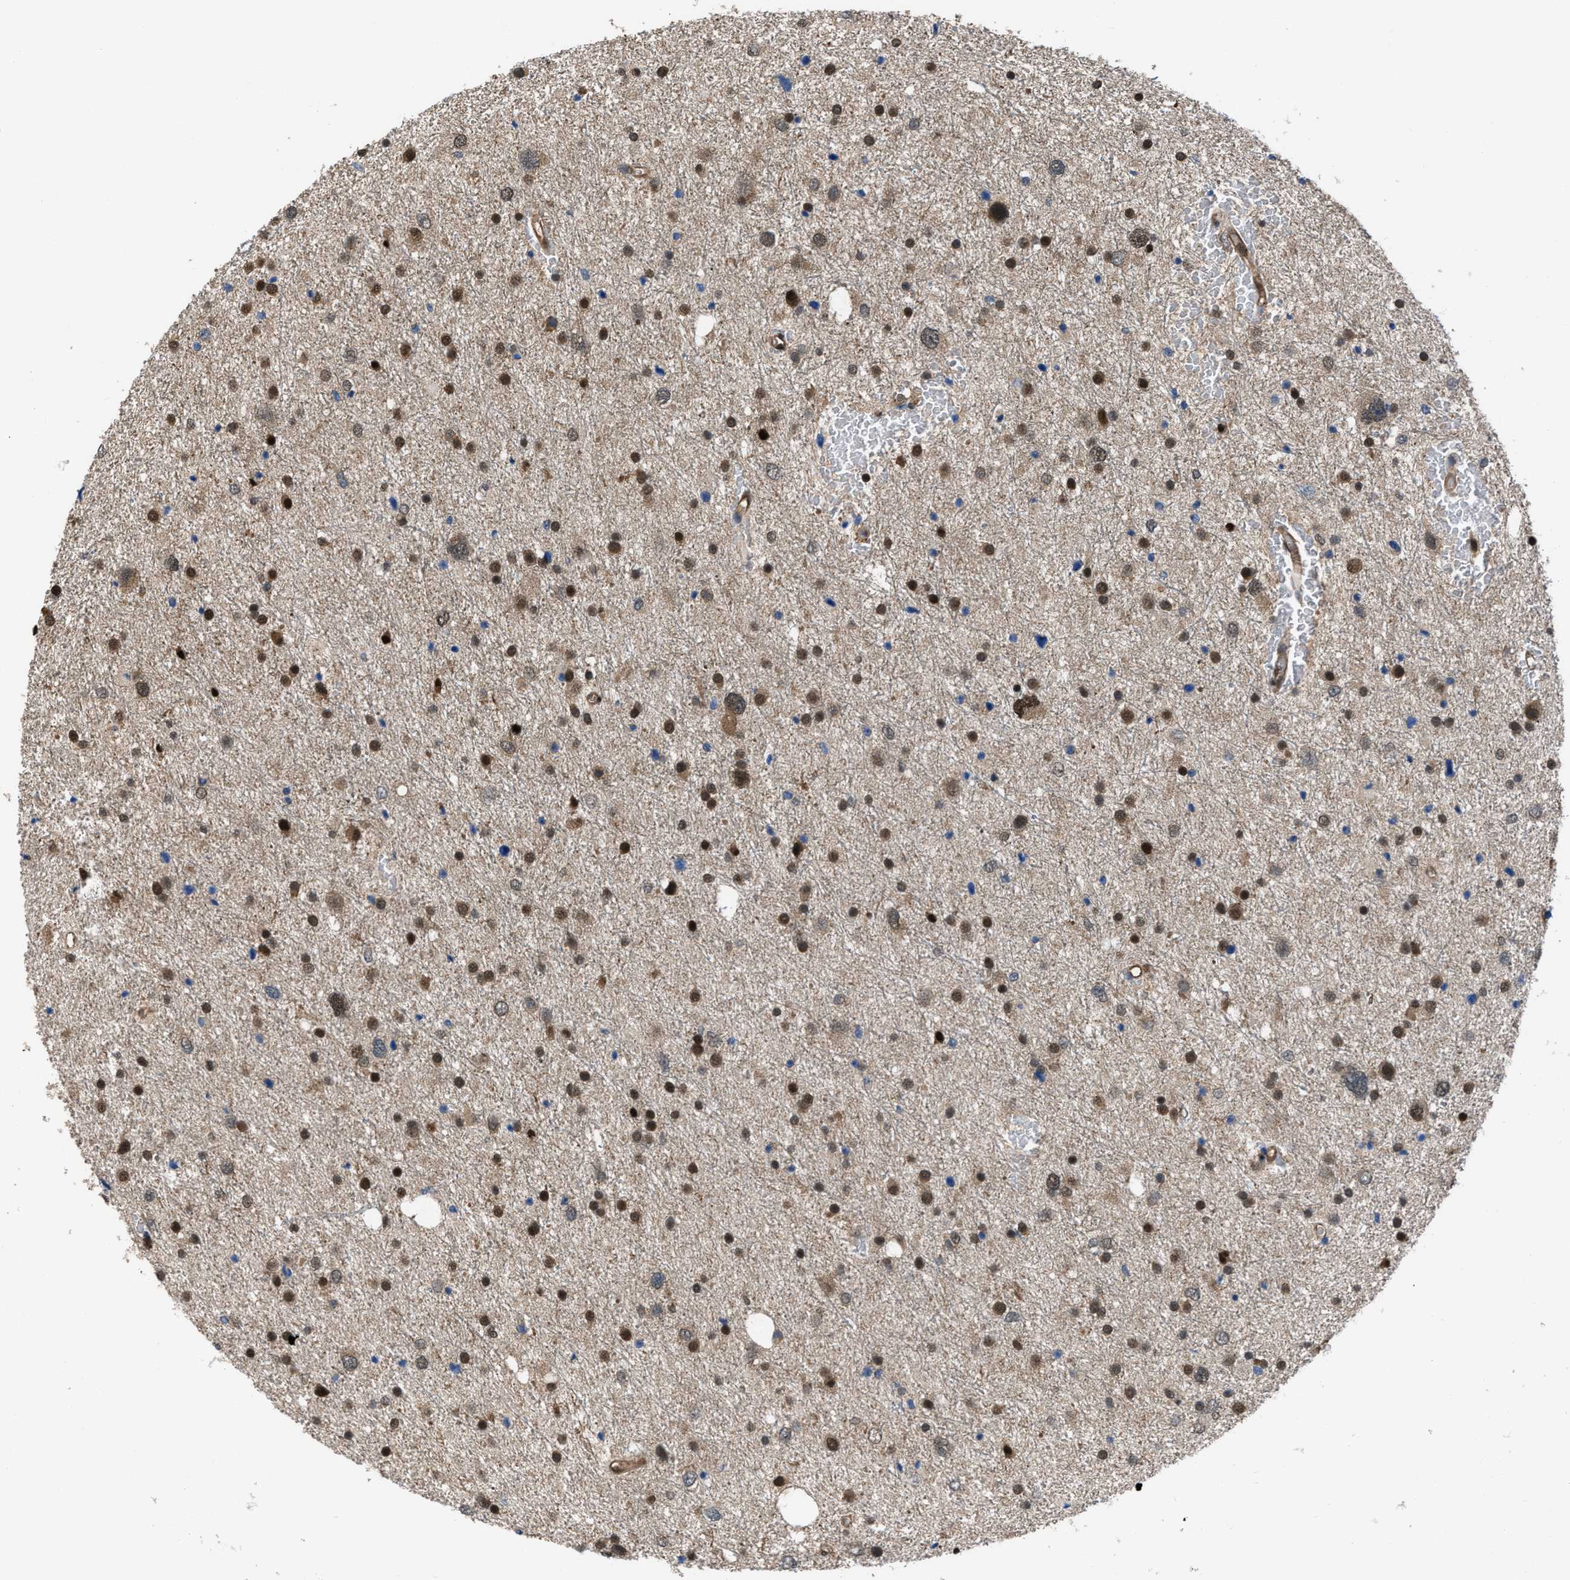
{"staining": {"intensity": "moderate", "quantity": ">75%", "location": "nuclear"}, "tissue": "glioma", "cell_type": "Tumor cells", "image_type": "cancer", "snomed": [{"axis": "morphology", "description": "Glioma, malignant, Low grade"}, {"axis": "topography", "description": "Brain"}], "caption": "DAB immunohistochemical staining of human malignant glioma (low-grade) demonstrates moderate nuclear protein positivity in about >75% of tumor cells.", "gene": "FNTA", "patient": {"sex": "female", "age": 37}}